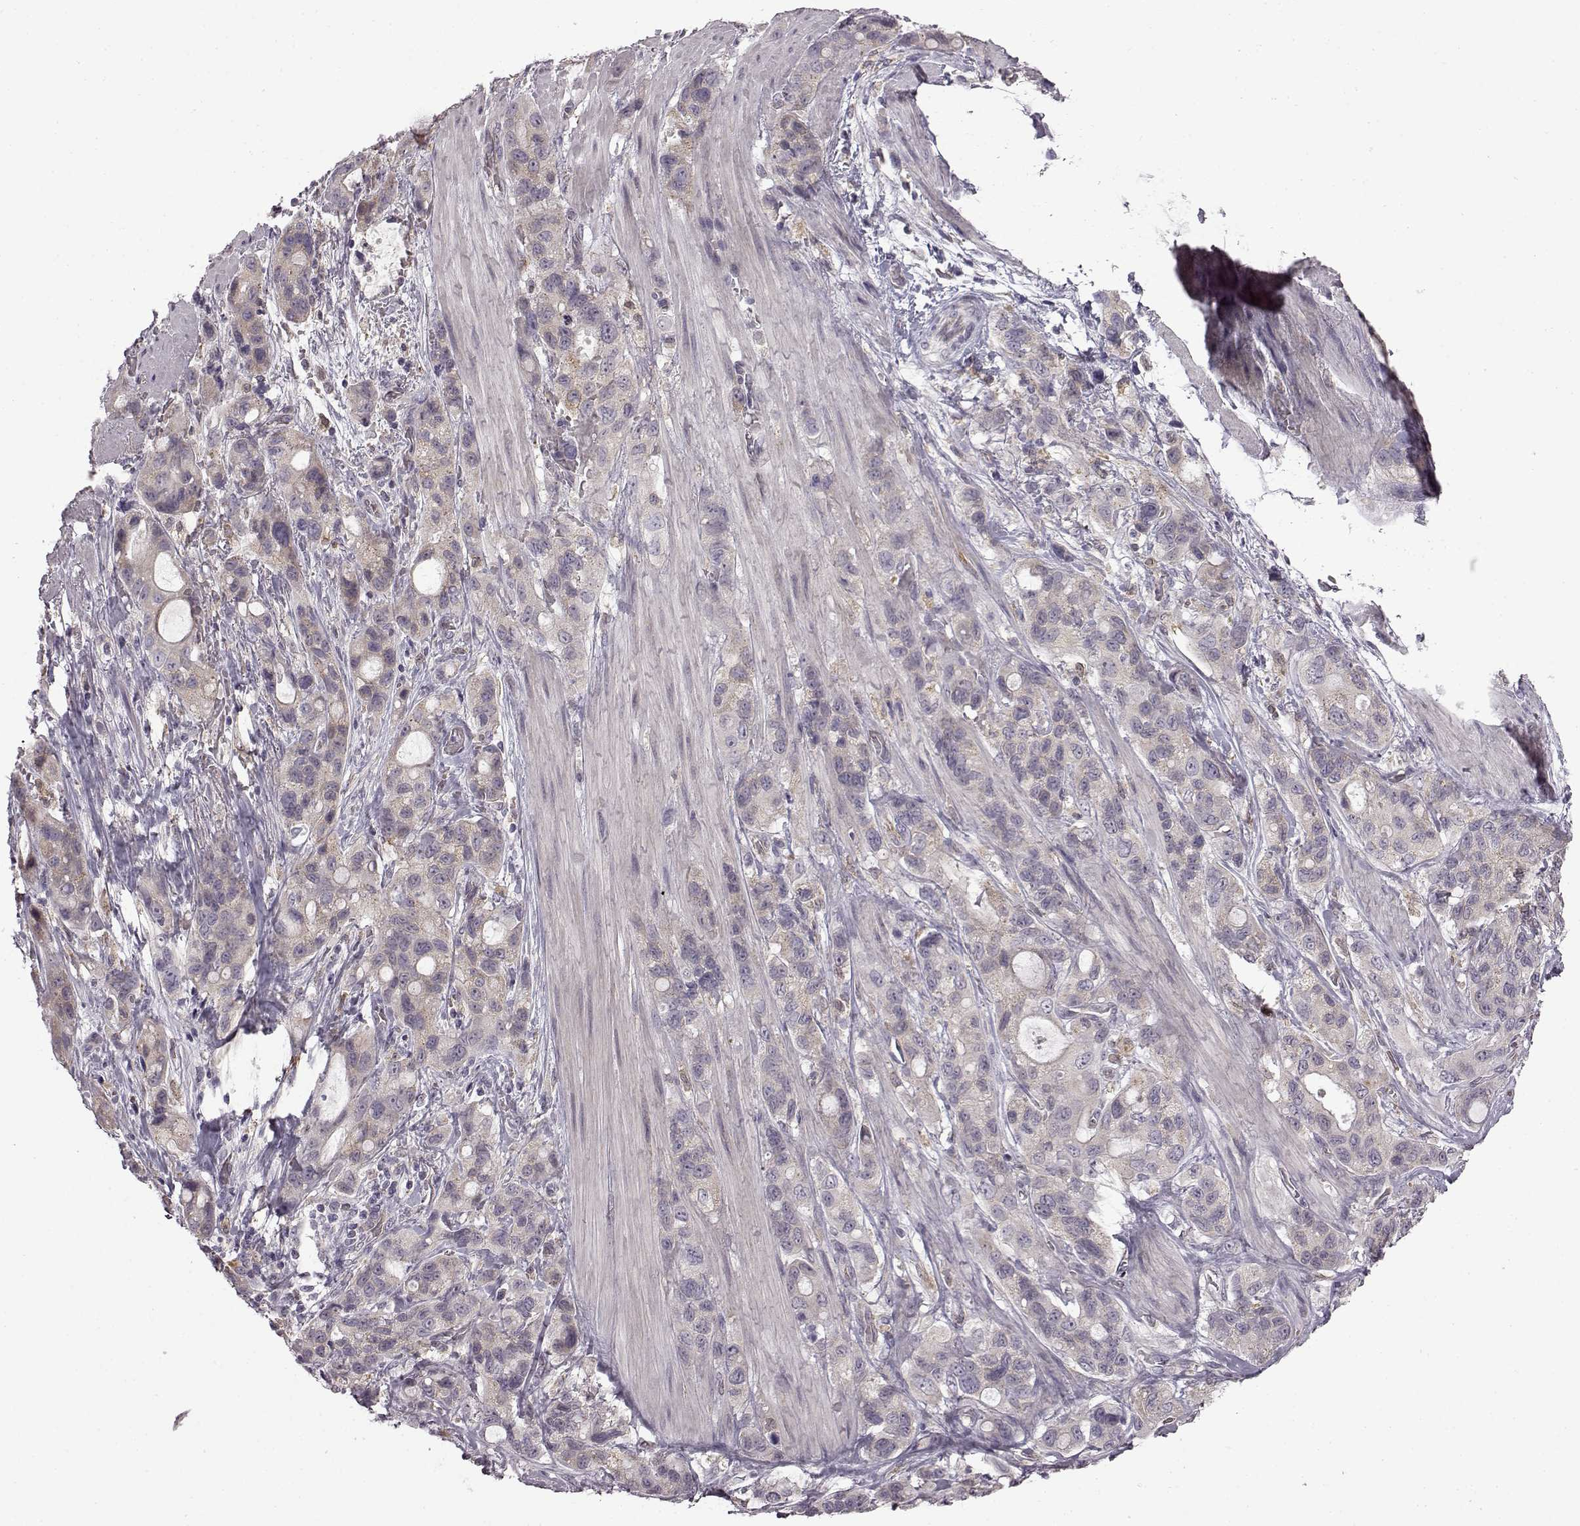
{"staining": {"intensity": "weak", "quantity": "<25%", "location": "cytoplasmic/membranous"}, "tissue": "stomach cancer", "cell_type": "Tumor cells", "image_type": "cancer", "snomed": [{"axis": "morphology", "description": "Adenocarcinoma, NOS"}, {"axis": "topography", "description": "Stomach"}], "caption": "Immunohistochemical staining of stomach cancer exhibits no significant staining in tumor cells.", "gene": "B3GNT6", "patient": {"sex": "male", "age": 63}}